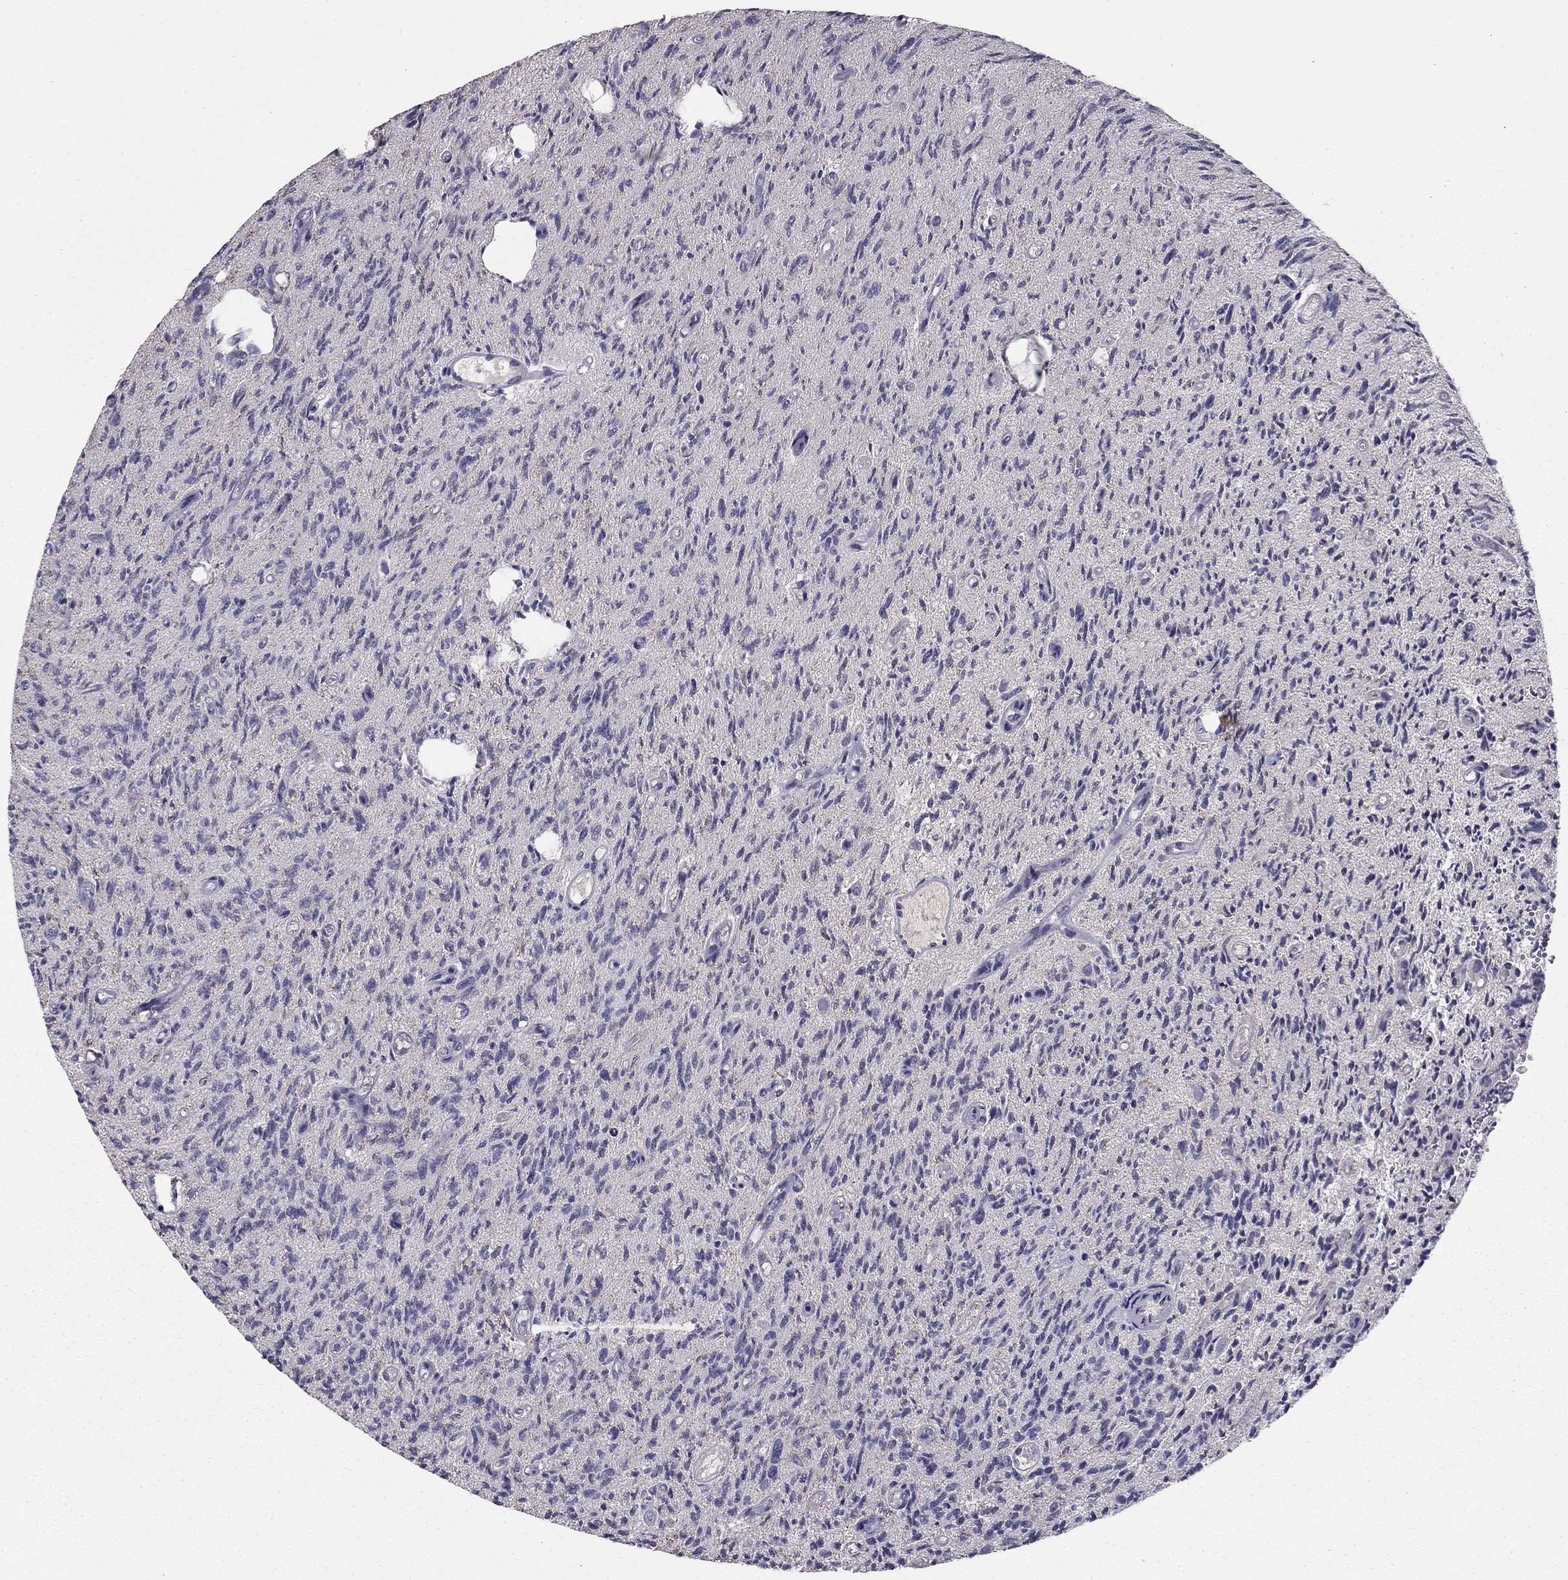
{"staining": {"intensity": "negative", "quantity": "none", "location": "none"}, "tissue": "glioma", "cell_type": "Tumor cells", "image_type": "cancer", "snomed": [{"axis": "morphology", "description": "Glioma, malignant, High grade"}, {"axis": "topography", "description": "Brain"}], "caption": "Tumor cells show no significant protein expression in high-grade glioma (malignant). (DAB (3,3'-diaminobenzidine) IHC visualized using brightfield microscopy, high magnification).", "gene": "HCN1", "patient": {"sex": "male", "age": 64}}